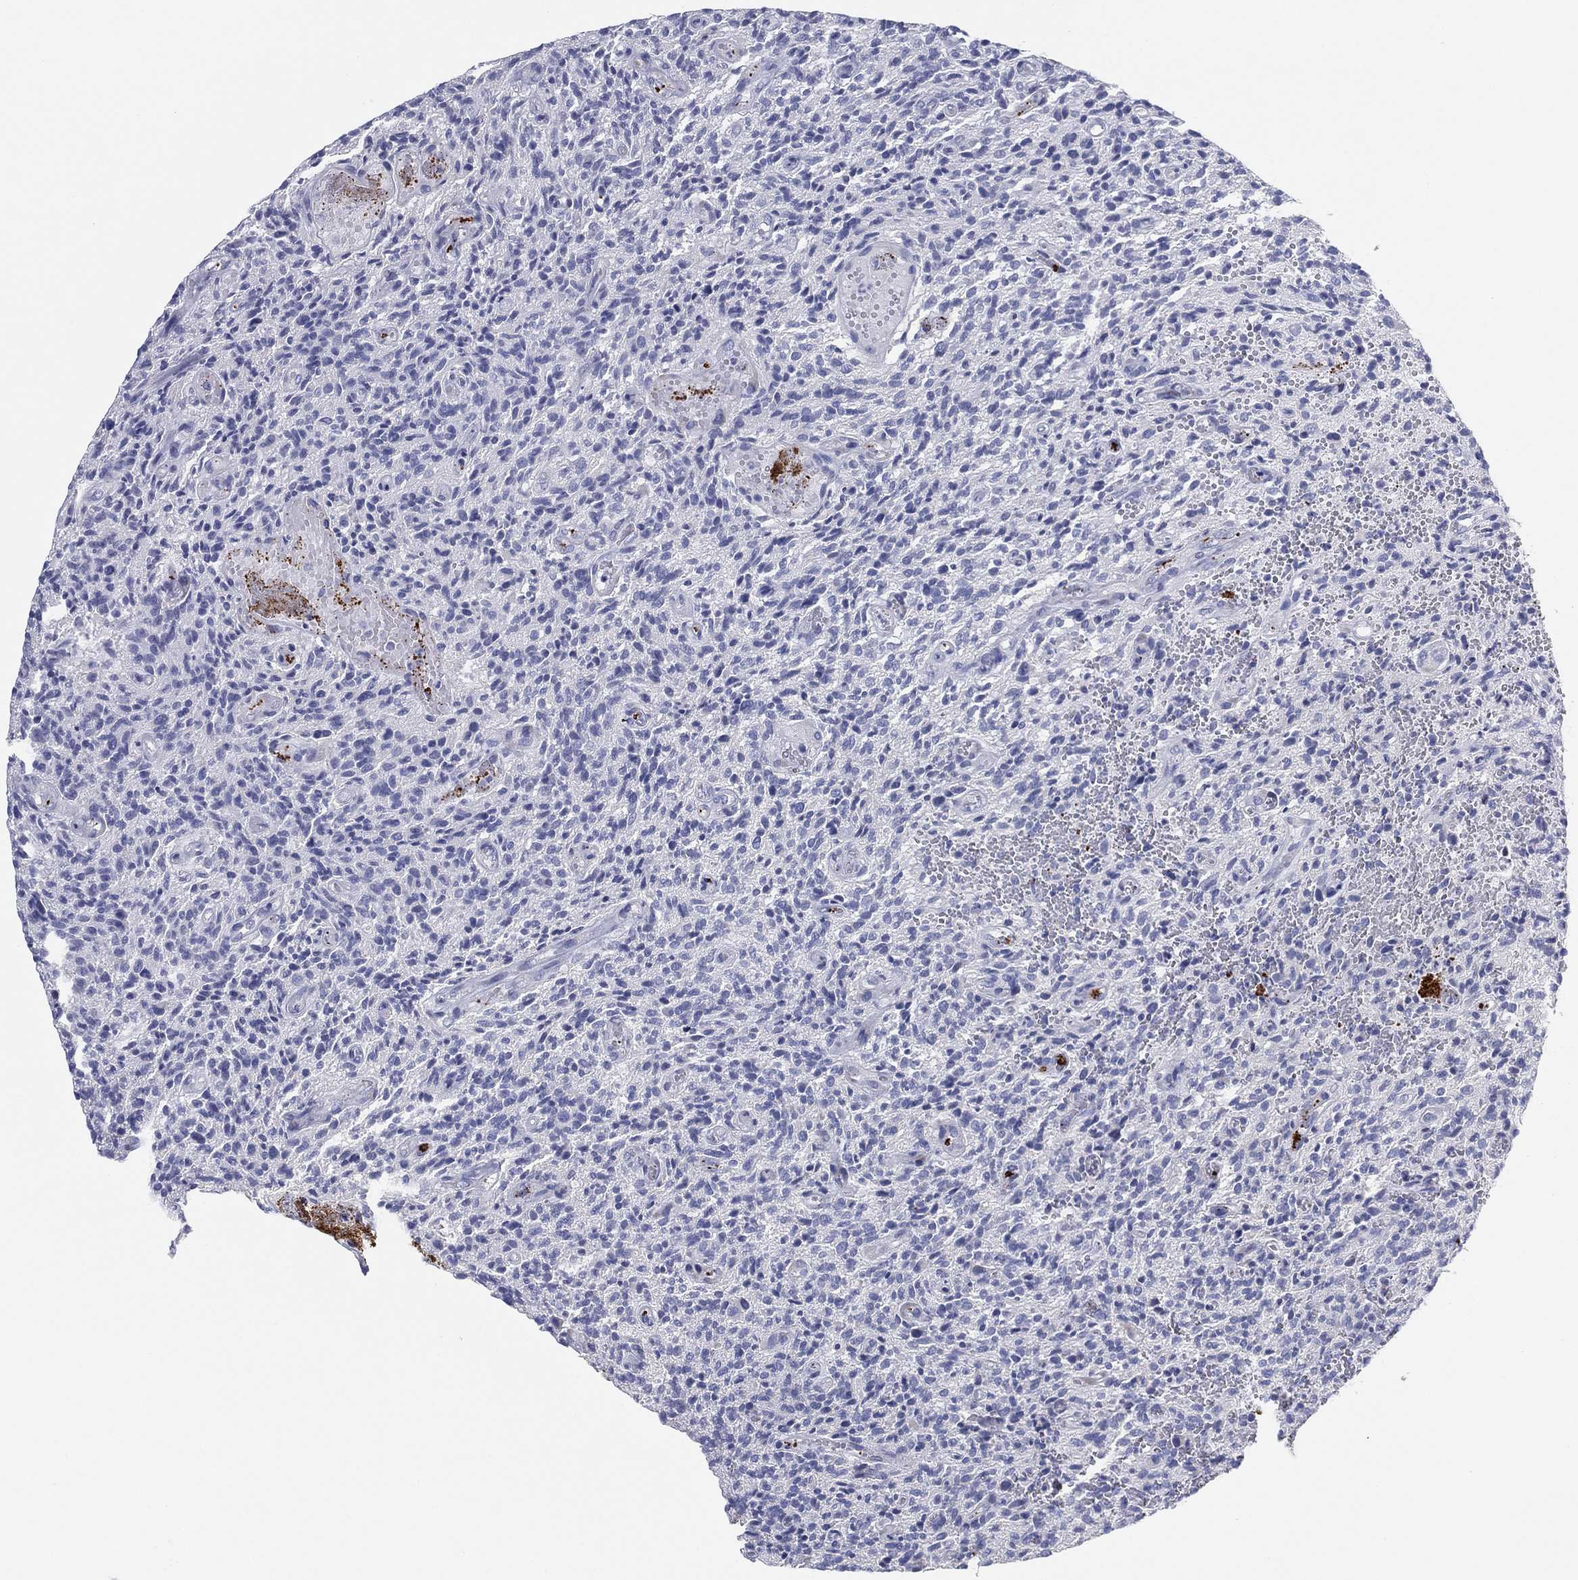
{"staining": {"intensity": "negative", "quantity": "none", "location": "none"}, "tissue": "glioma", "cell_type": "Tumor cells", "image_type": "cancer", "snomed": [{"axis": "morphology", "description": "Glioma, malignant, High grade"}, {"axis": "topography", "description": "Brain"}], "caption": "Glioma stained for a protein using IHC displays no positivity tumor cells.", "gene": "TMEM40", "patient": {"sex": "male", "age": 64}}